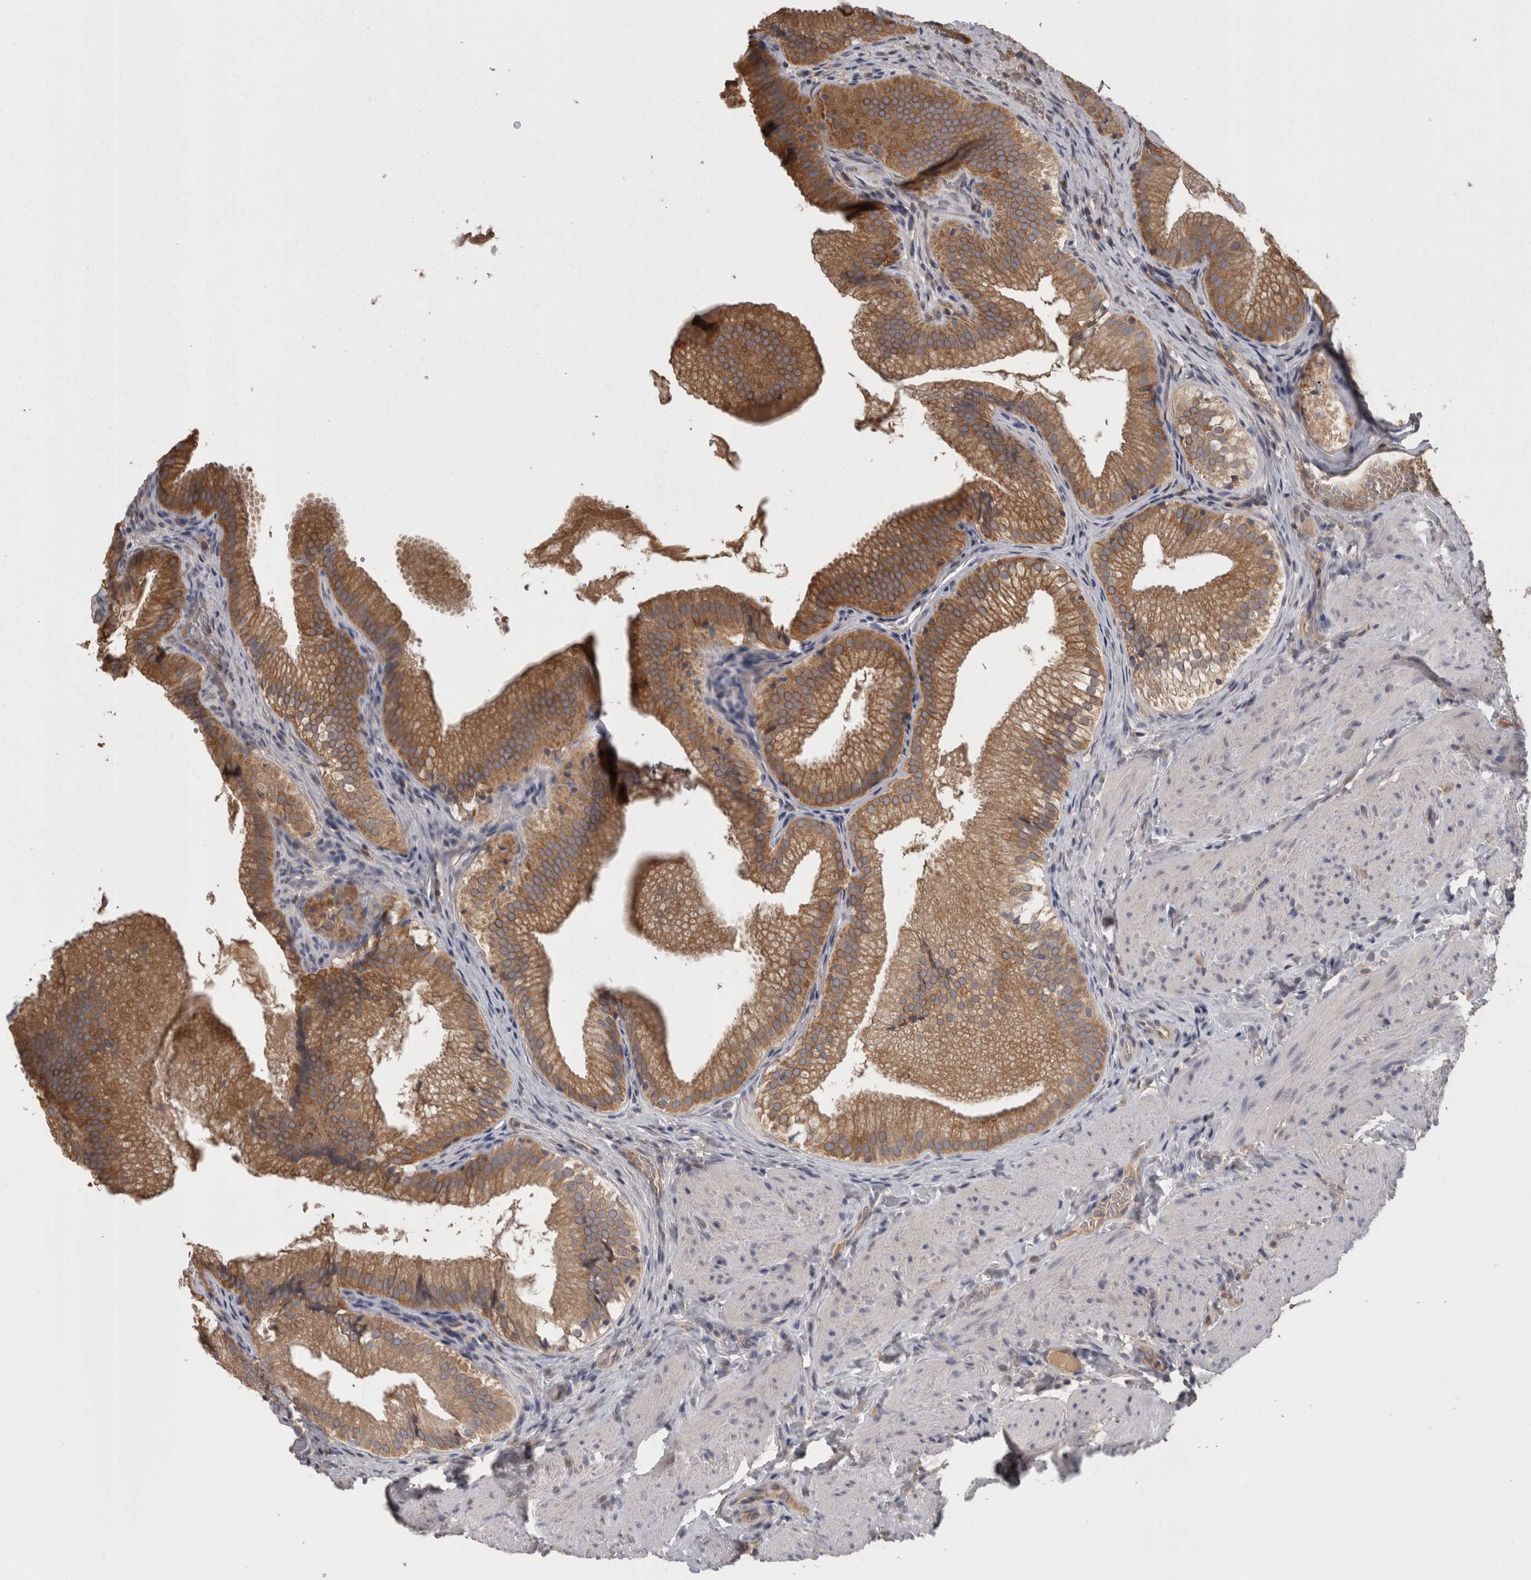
{"staining": {"intensity": "moderate", "quantity": ">75%", "location": "cytoplasmic/membranous"}, "tissue": "gallbladder", "cell_type": "Glandular cells", "image_type": "normal", "snomed": [{"axis": "morphology", "description": "Normal tissue, NOS"}, {"axis": "topography", "description": "Gallbladder"}], "caption": "An image of gallbladder stained for a protein demonstrates moderate cytoplasmic/membranous brown staining in glandular cells.", "gene": "PON3", "patient": {"sex": "female", "age": 30}}